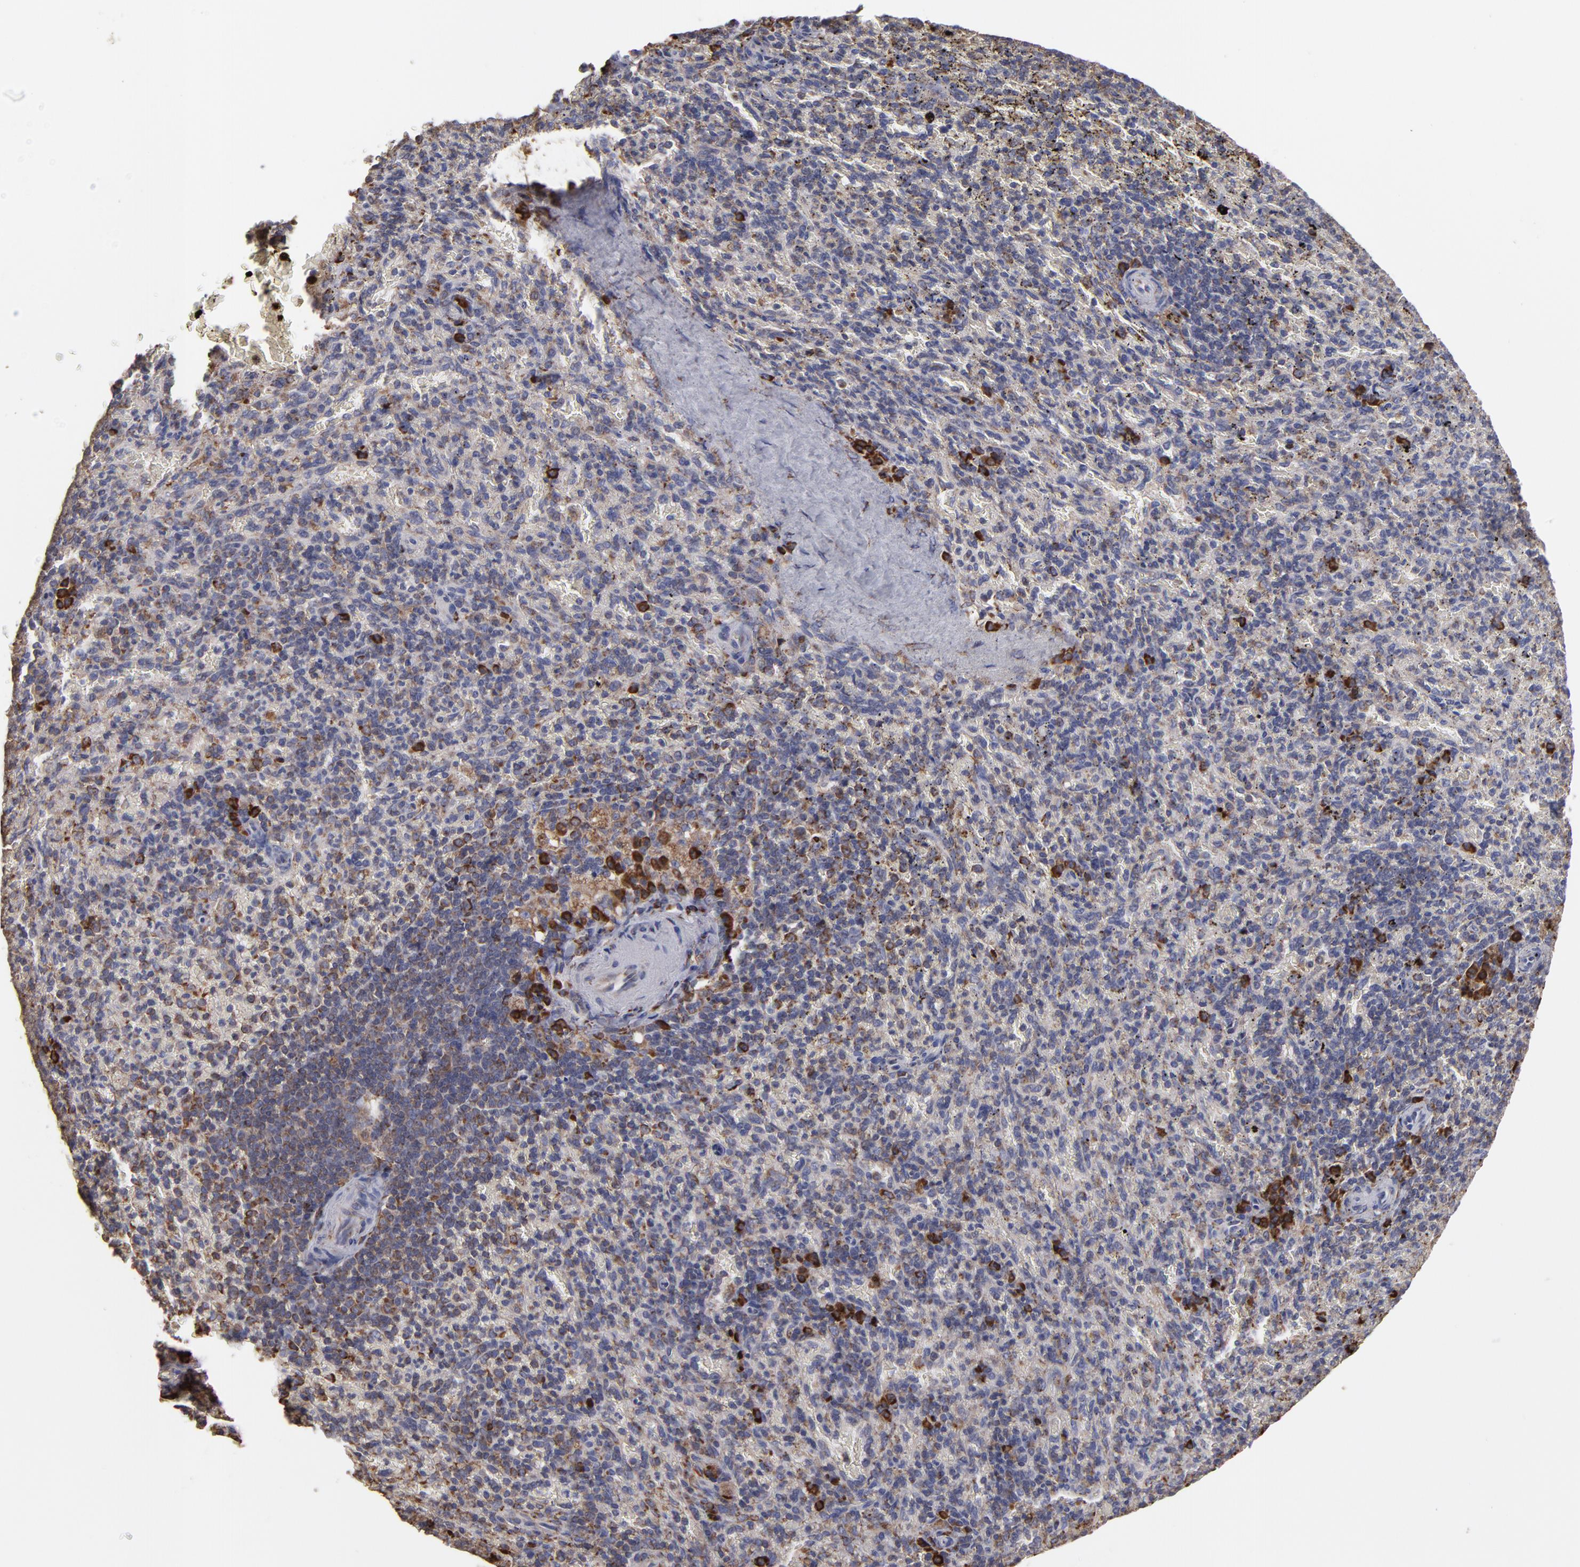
{"staining": {"intensity": "moderate", "quantity": "<25%", "location": "cytoplasmic/membranous"}, "tissue": "spleen", "cell_type": "Cells in red pulp", "image_type": "normal", "snomed": [{"axis": "morphology", "description": "Normal tissue, NOS"}, {"axis": "topography", "description": "Spleen"}], "caption": "About <25% of cells in red pulp in unremarkable human spleen exhibit moderate cytoplasmic/membranous protein expression as visualized by brown immunohistochemical staining.", "gene": "SND1", "patient": {"sex": "female", "age": 43}}